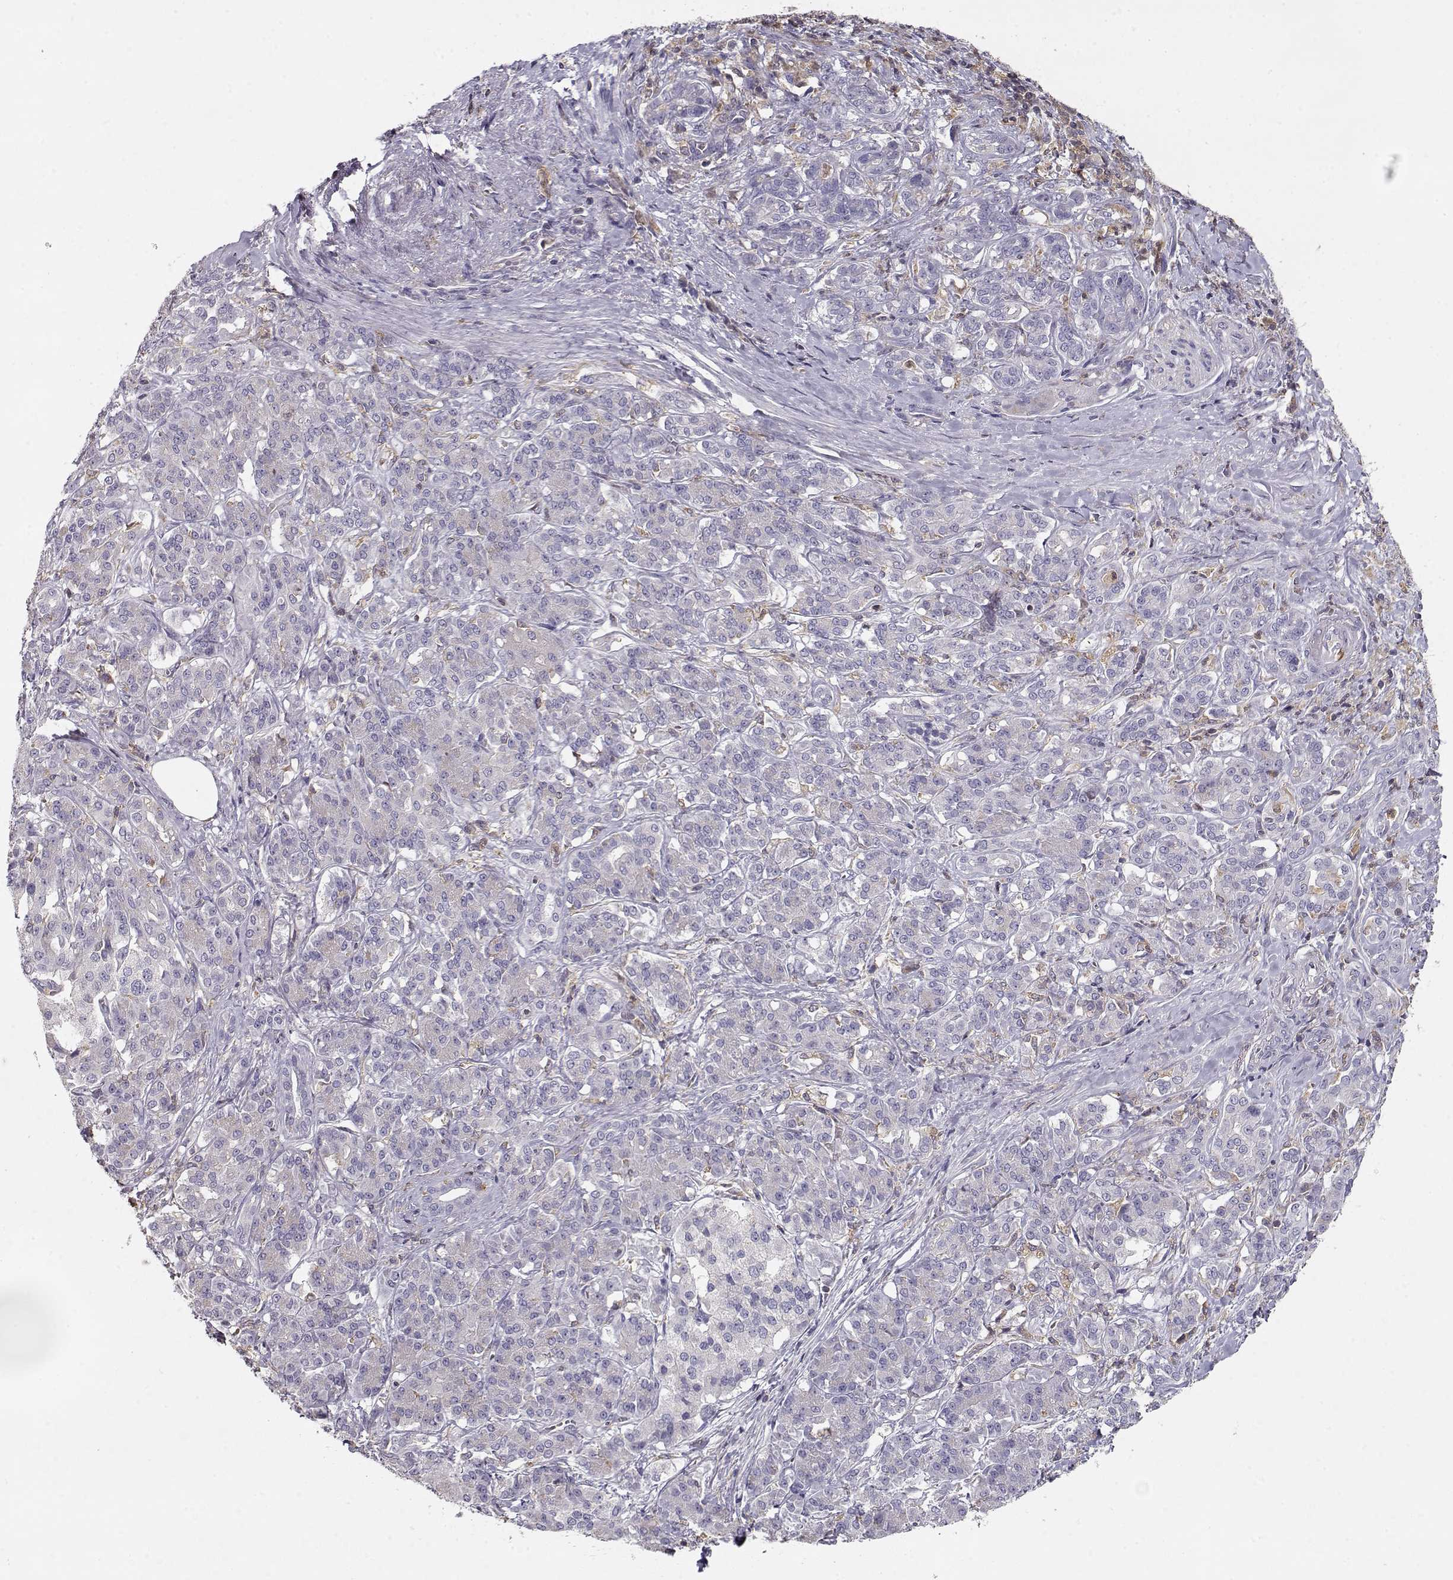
{"staining": {"intensity": "negative", "quantity": "none", "location": "none"}, "tissue": "pancreatic cancer", "cell_type": "Tumor cells", "image_type": "cancer", "snomed": [{"axis": "morphology", "description": "Normal tissue, NOS"}, {"axis": "morphology", "description": "Inflammation, NOS"}, {"axis": "morphology", "description": "Adenocarcinoma, NOS"}, {"axis": "topography", "description": "Pancreas"}], "caption": "High magnification brightfield microscopy of pancreatic cancer stained with DAB (brown) and counterstained with hematoxylin (blue): tumor cells show no significant expression. (DAB (3,3'-diaminobenzidine) immunohistochemistry visualized using brightfield microscopy, high magnification).", "gene": "VAV1", "patient": {"sex": "male", "age": 57}}